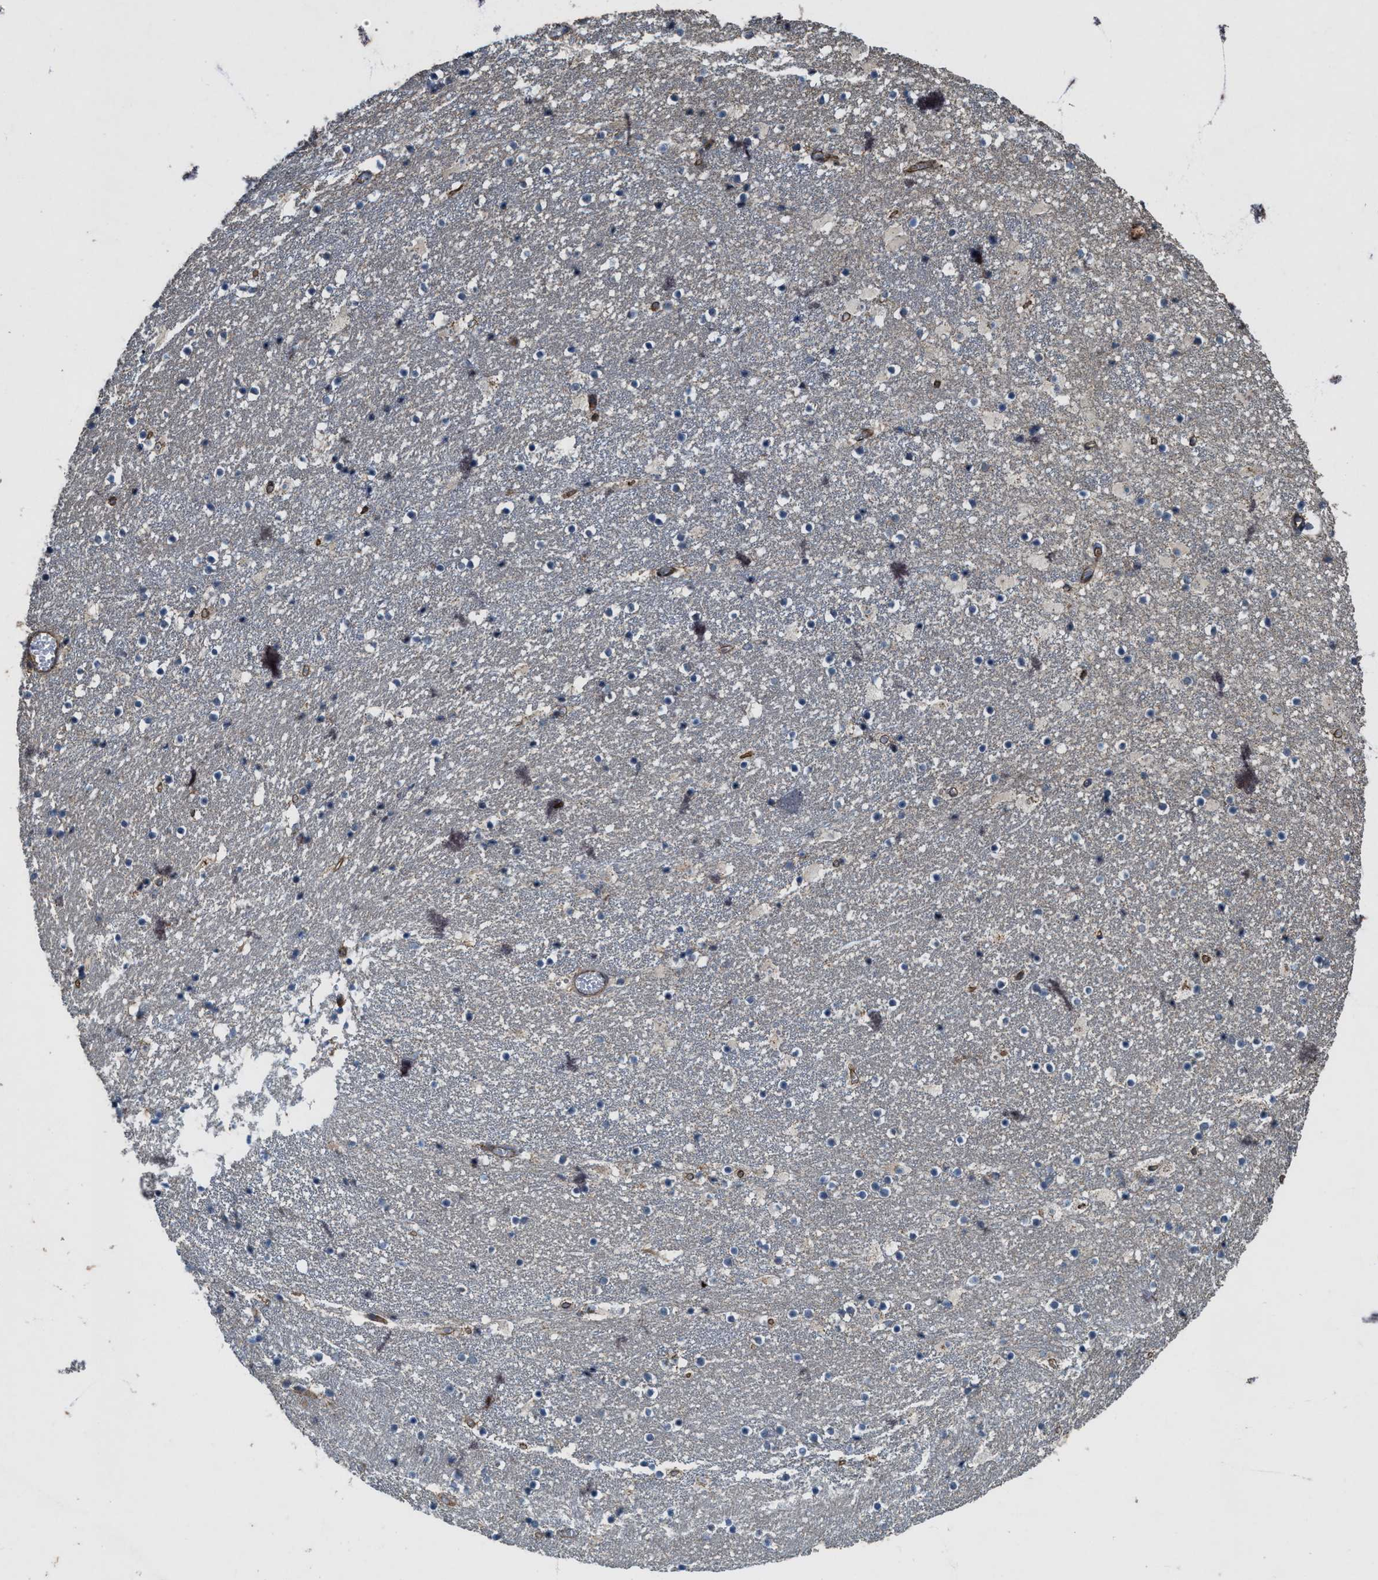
{"staining": {"intensity": "weak", "quantity": "<25%", "location": "cytoplasmic/membranous"}, "tissue": "caudate", "cell_type": "Glial cells", "image_type": "normal", "snomed": [{"axis": "morphology", "description": "Normal tissue, NOS"}, {"axis": "topography", "description": "Lateral ventricle wall"}], "caption": "Immunohistochemistry (IHC) photomicrograph of unremarkable caudate: human caudate stained with DAB (3,3'-diaminobenzidine) shows no significant protein staining in glial cells.", "gene": "LRRC72", "patient": {"sex": "male", "age": 45}}